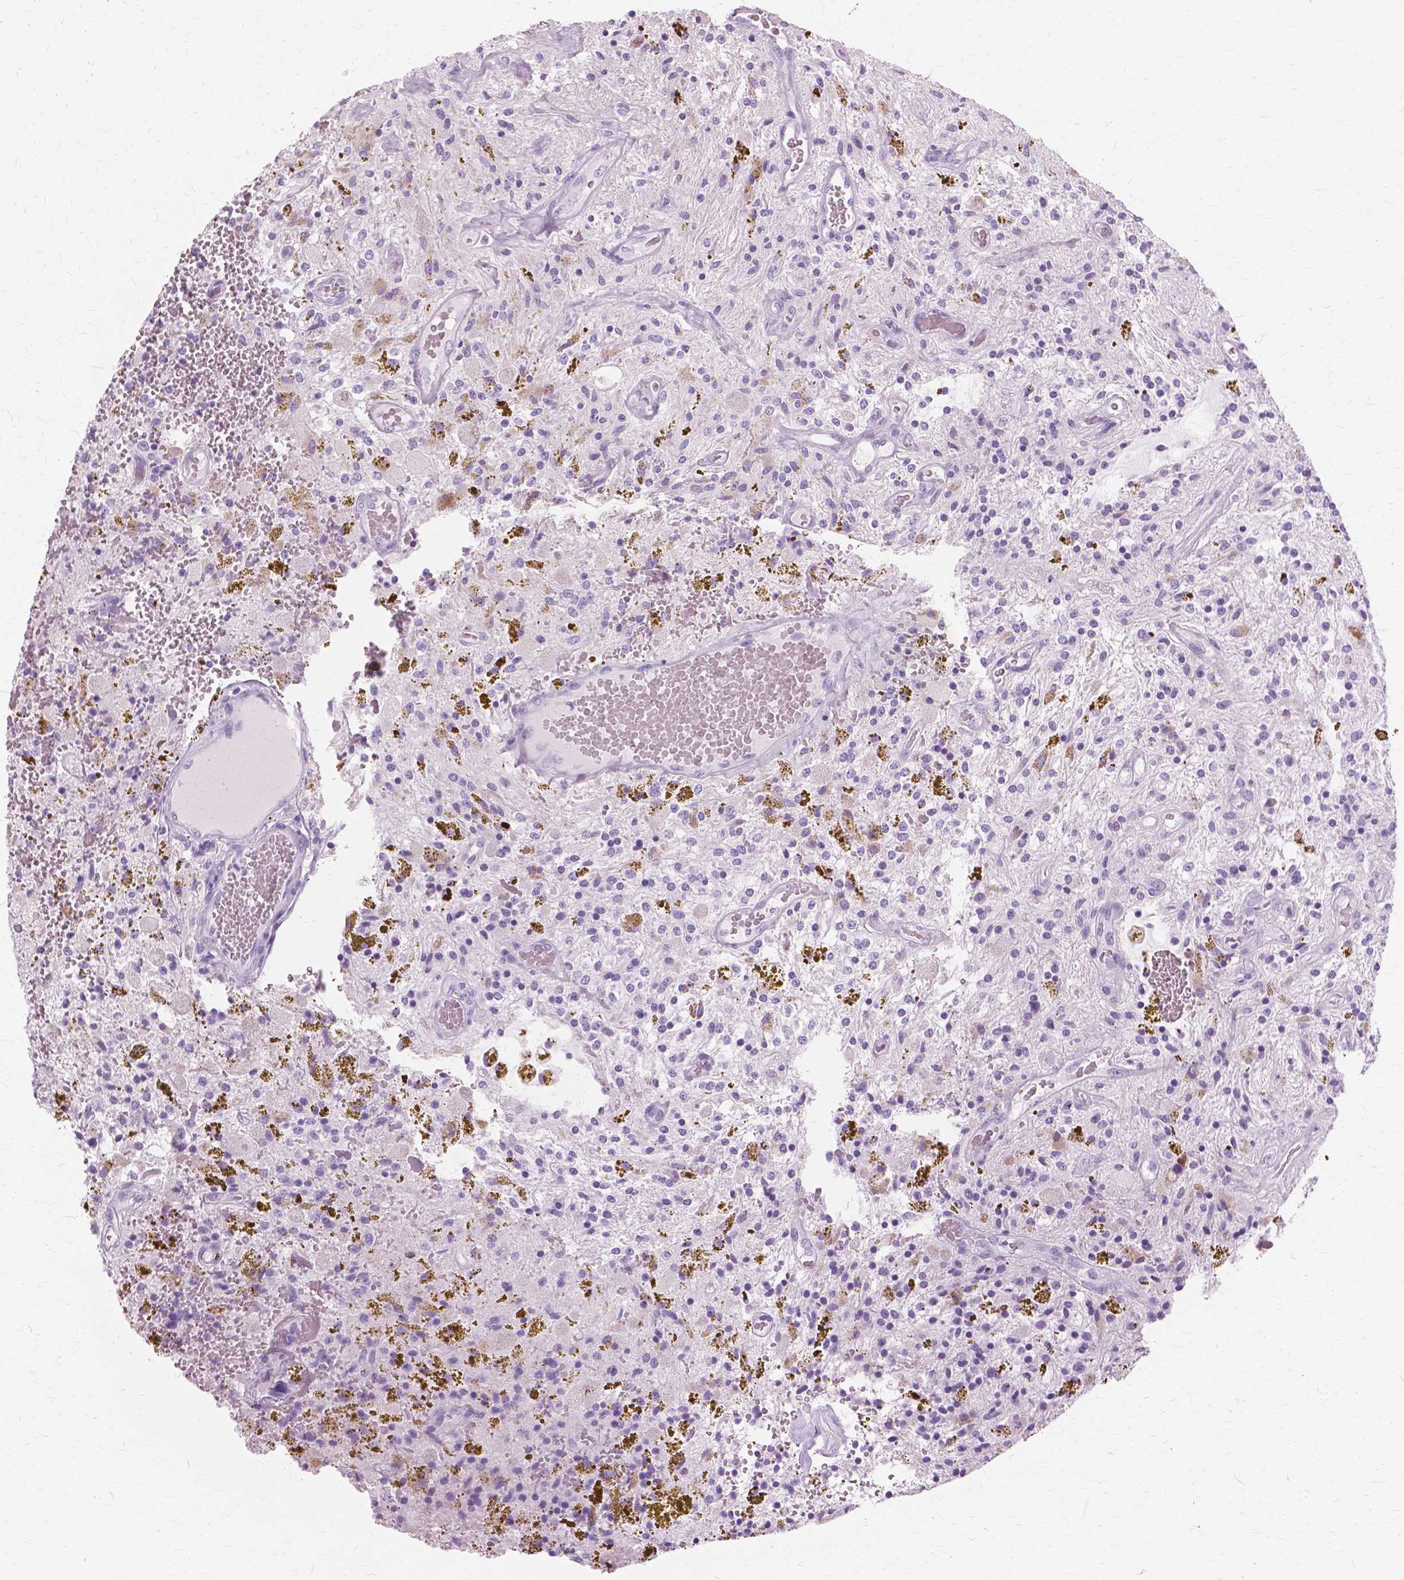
{"staining": {"intensity": "negative", "quantity": "none", "location": "none"}, "tissue": "glioma", "cell_type": "Tumor cells", "image_type": "cancer", "snomed": [{"axis": "morphology", "description": "Glioma, malignant, Low grade"}, {"axis": "topography", "description": "Cerebellum"}], "caption": "Tumor cells are negative for brown protein staining in malignant low-grade glioma.", "gene": "SFTPD", "patient": {"sex": "female", "age": 14}}